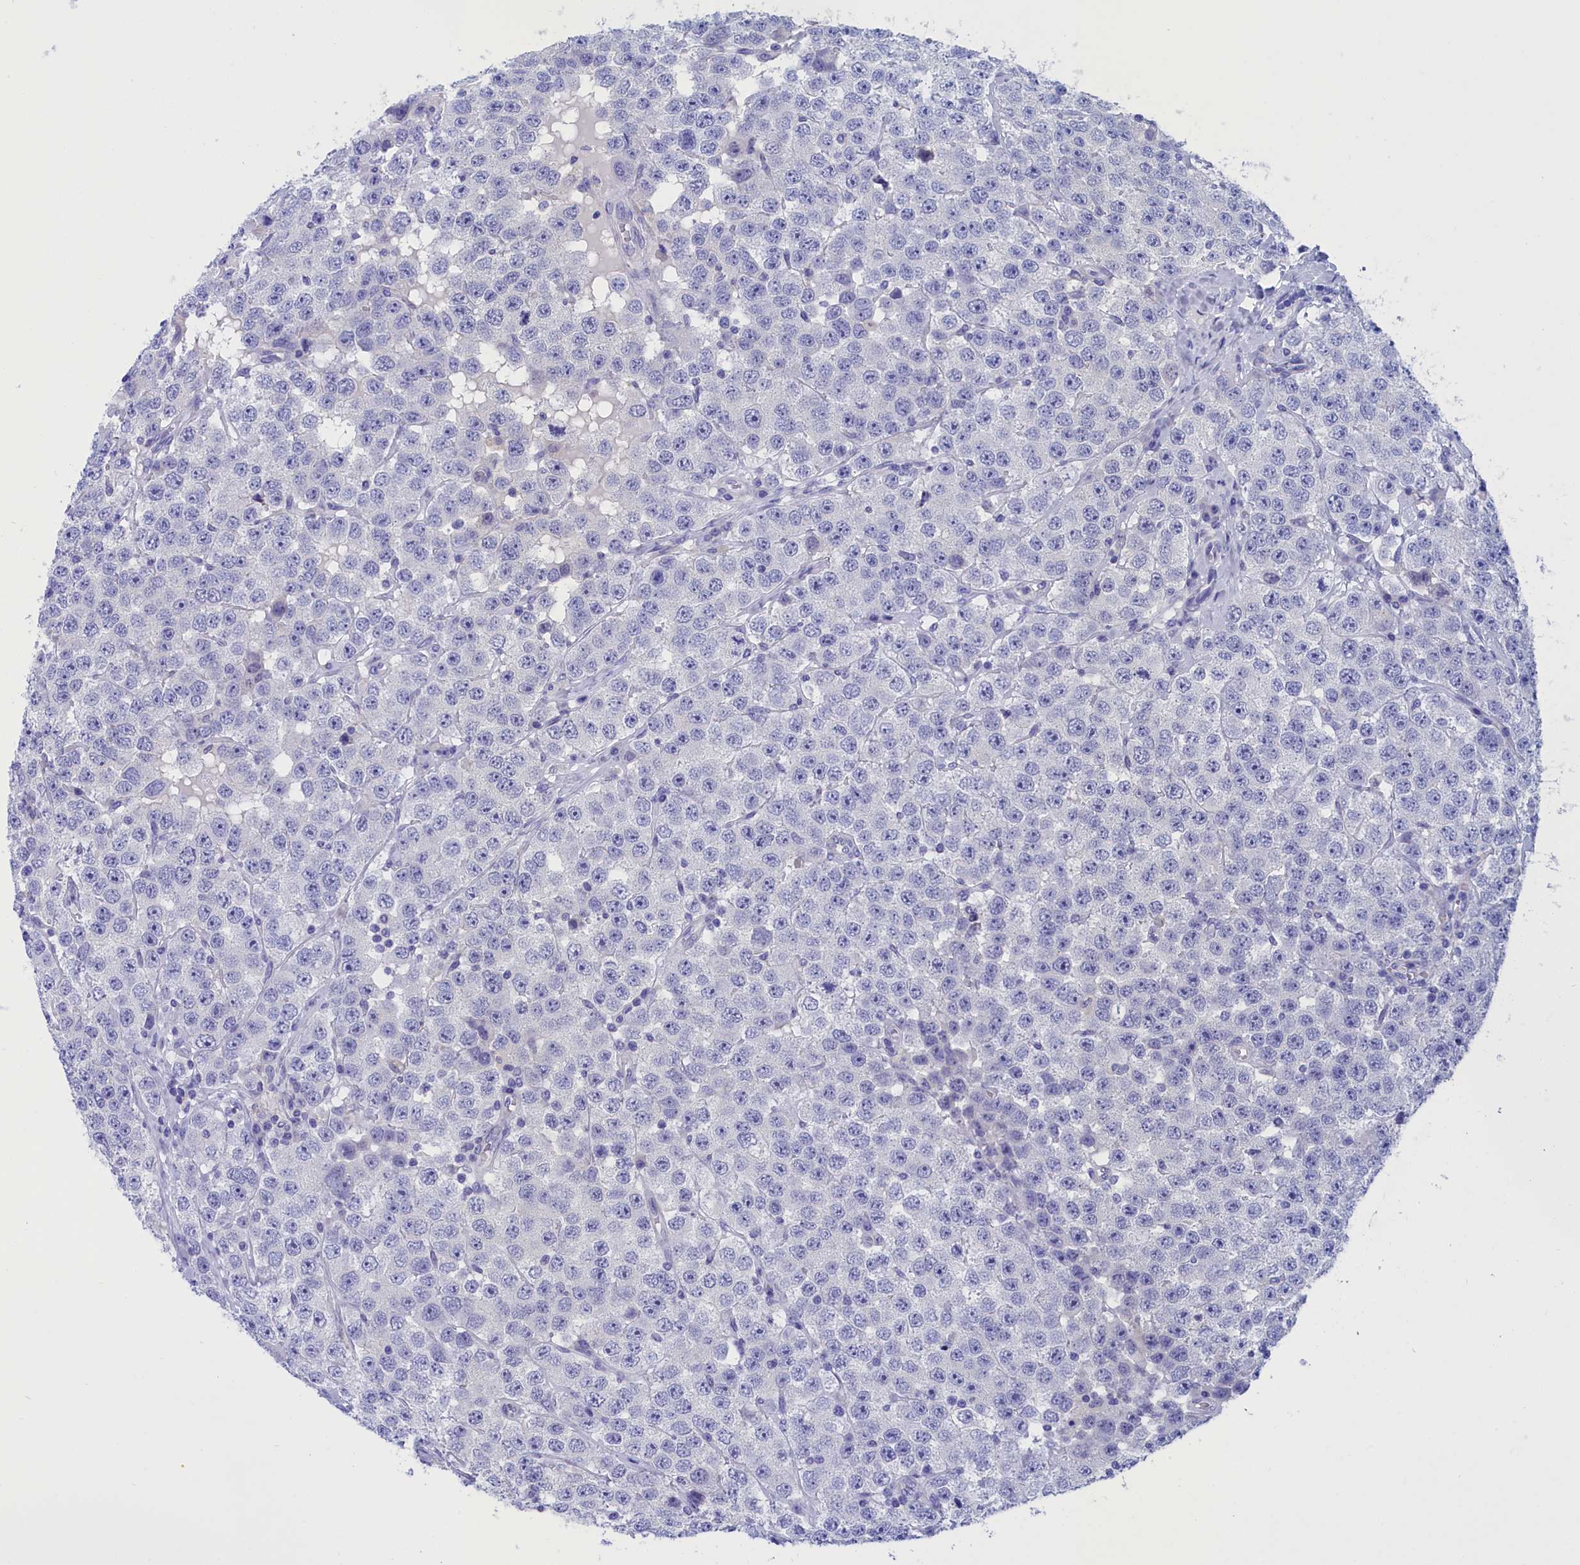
{"staining": {"intensity": "negative", "quantity": "none", "location": "none"}, "tissue": "testis cancer", "cell_type": "Tumor cells", "image_type": "cancer", "snomed": [{"axis": "morphology", "description": "Seminoma, NOS"}, {"axis": "topography", "description": "Testis"}], "caption": "An immunohistochemistry (IHC) micrograph of testis cancer is shown. There is no staining in tumor cells of testis cancer. (DAB immunohistochemistry, high magnification).", "gene": "VPS35L", "patient": {"sex": "male", "age": 28}}